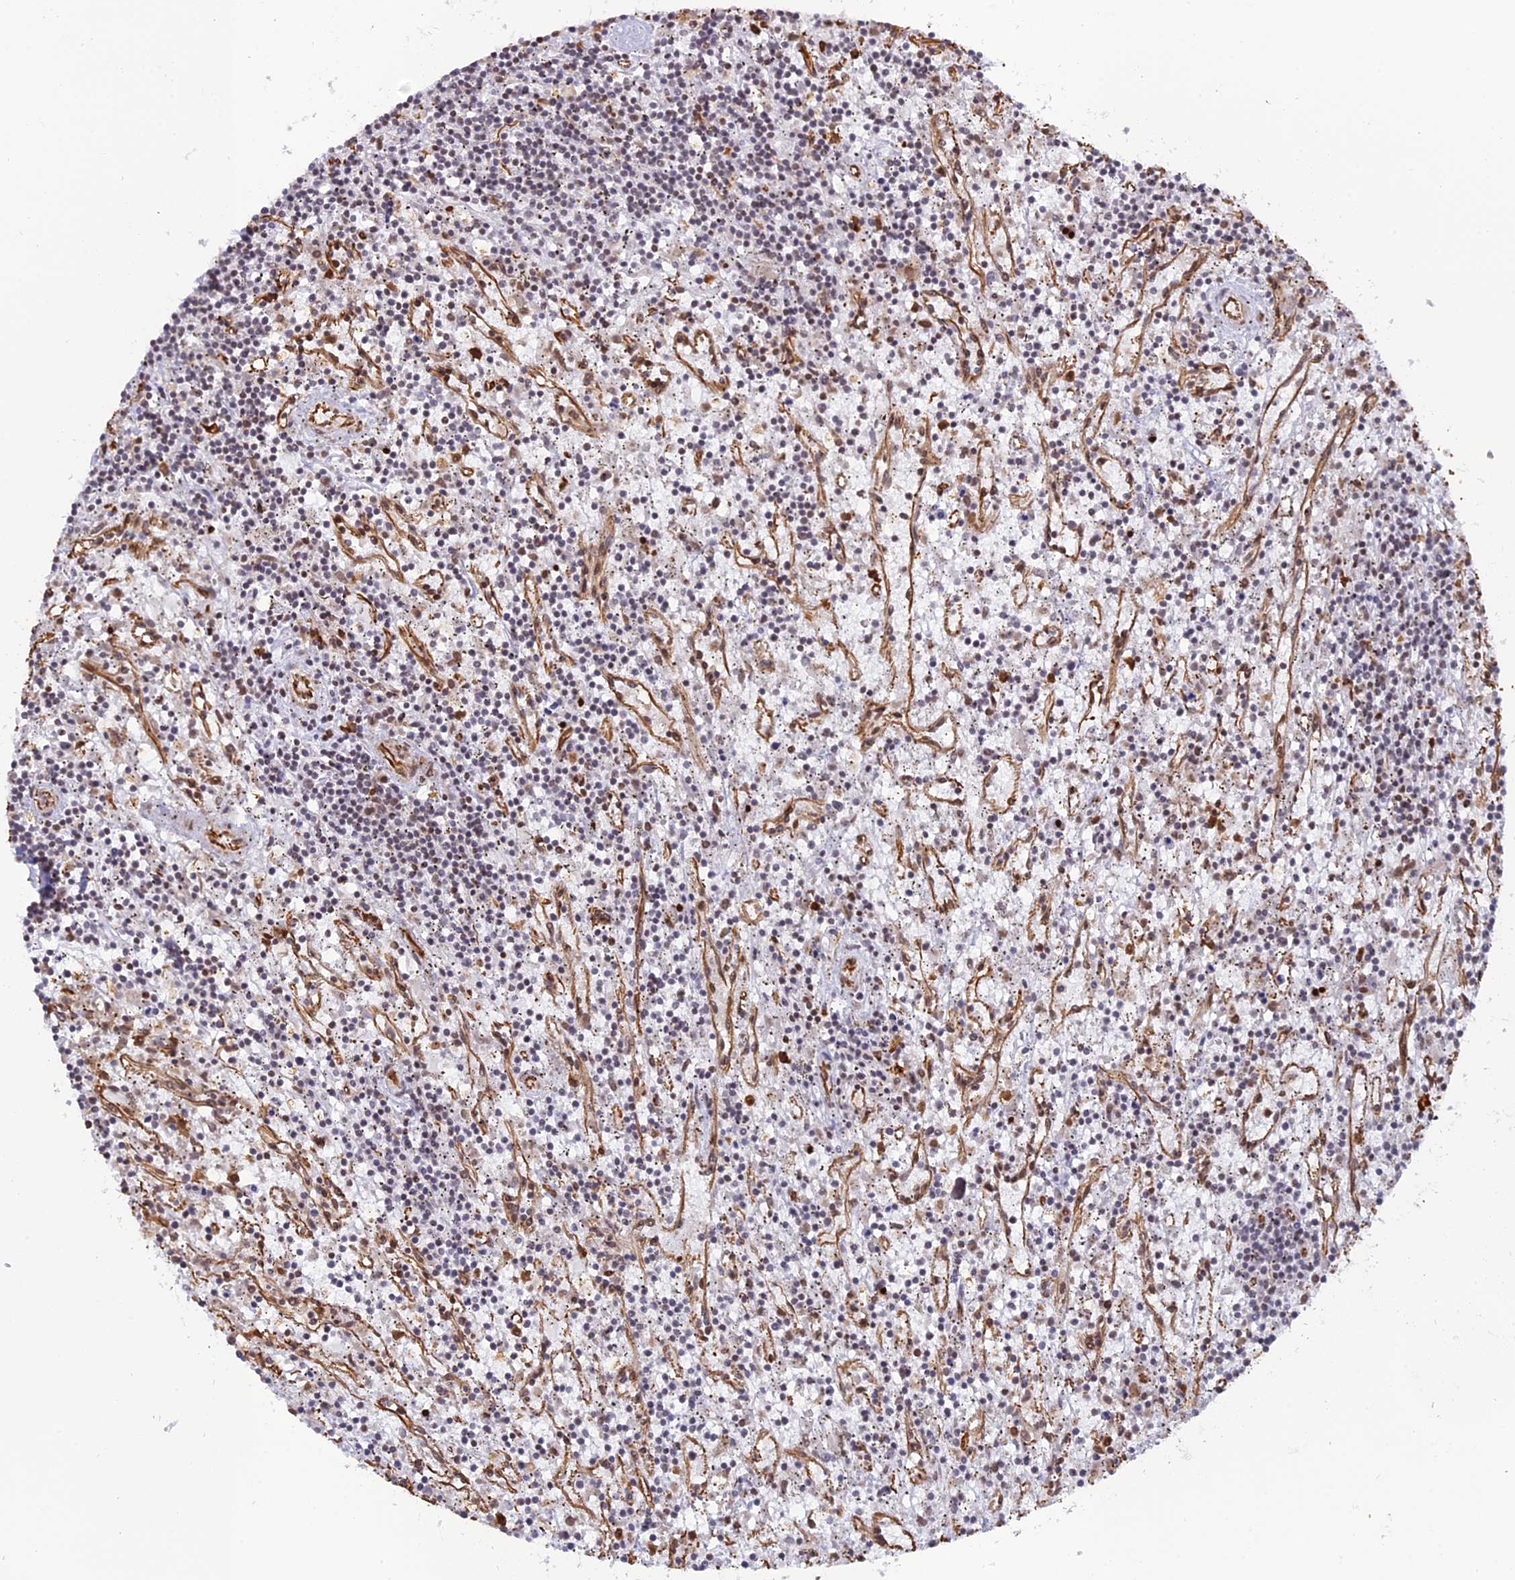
{"staining": {"intensity": "negative", "quantity": "none", "location": "none"}, "tissue": "lymphoma", "cell_type": "Tumor cells", "image_type": "cancer", "snomed": [{"axis": "morphology", "description": "Malignant lymphoma, non-Hodgkin's type, Low grade"}, {"axis": "topography", "description": "Spleen"}], "caption": "This is a histopathology image of IHC staining of lymphoma, which shows no expression in tumor cells.", "gene": "APOBR", "patient": {"sex": "male", "age": 76}}